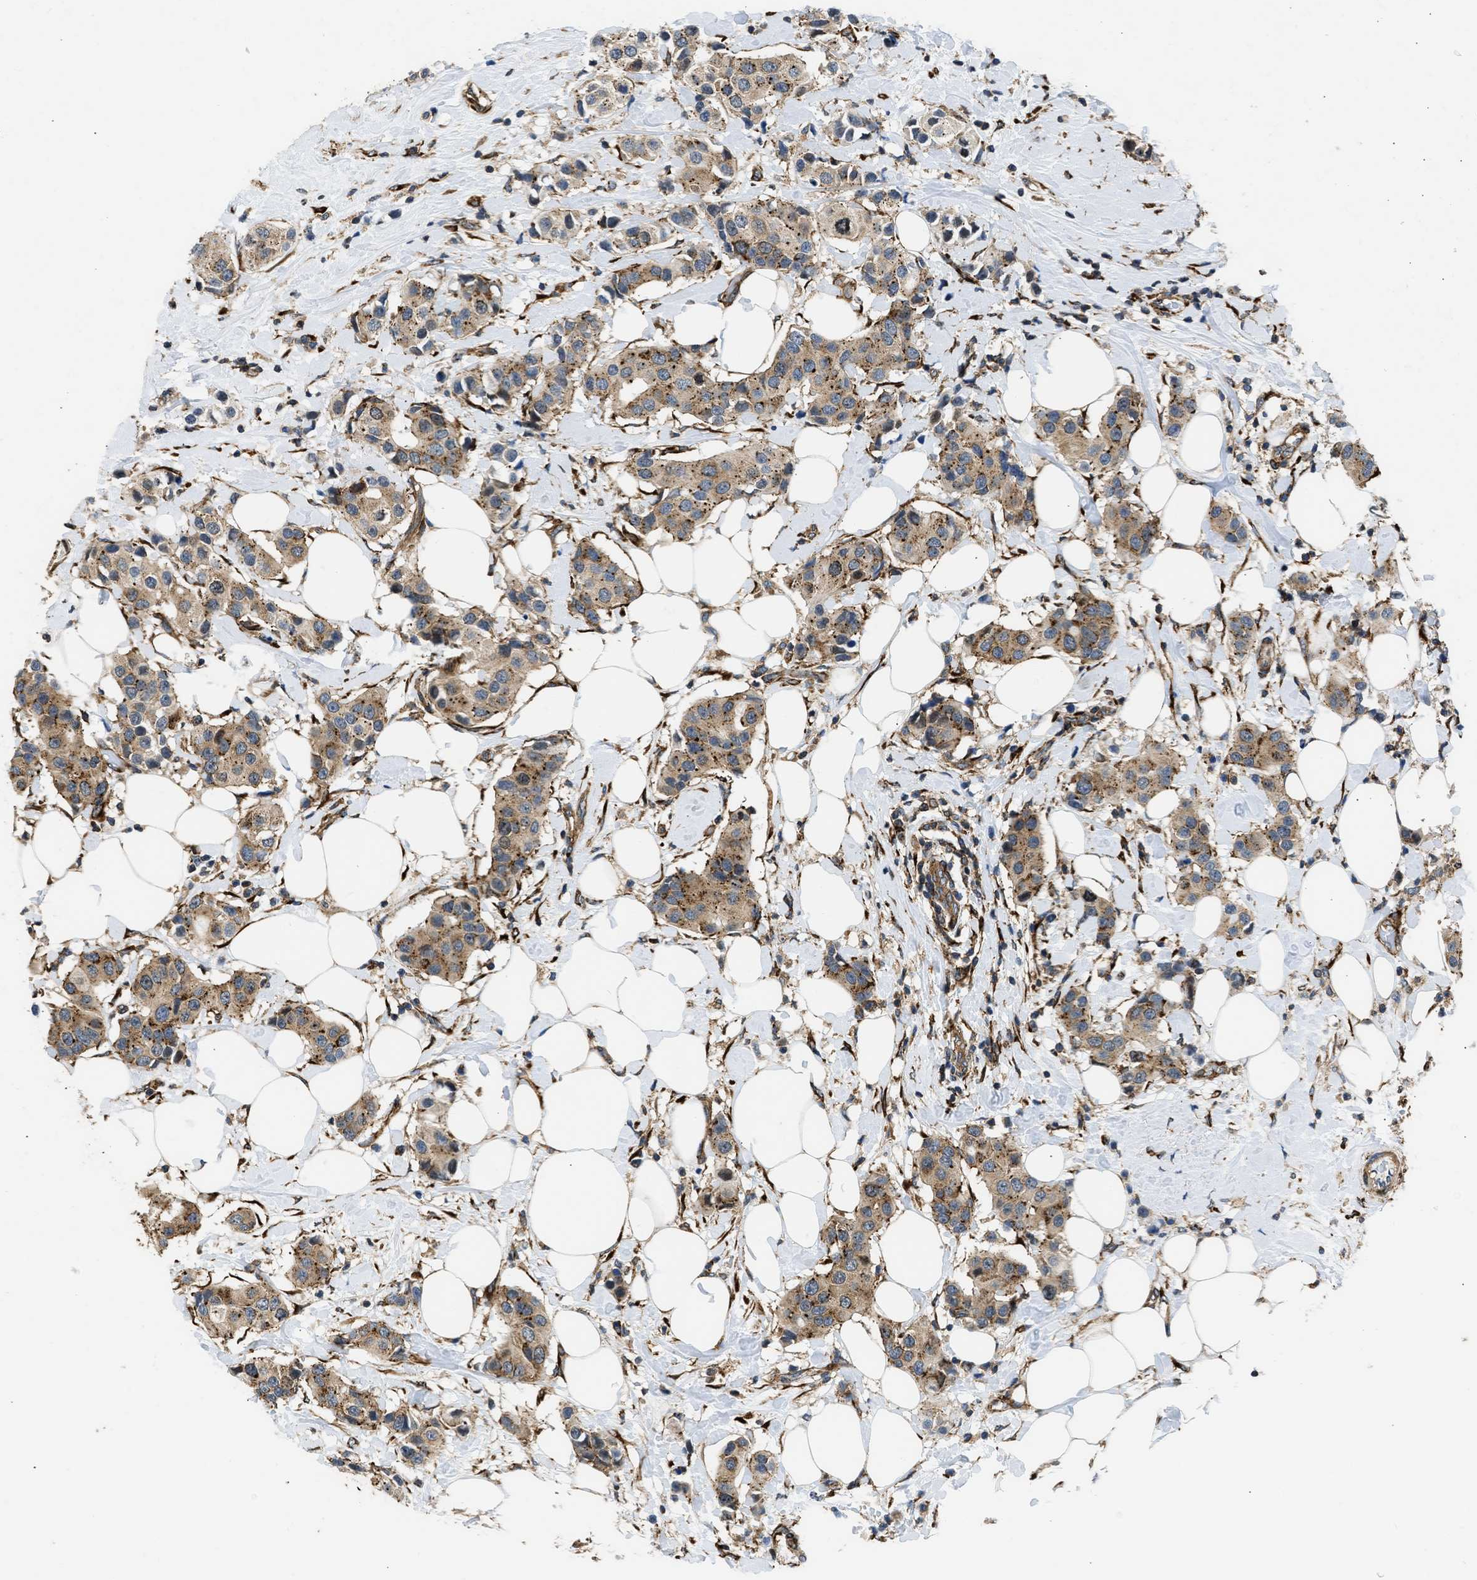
{"staining": {"intensity": "moderate", "quantity": ">75%", "location": "cytoplasmic/membranous"}, "tissue": "breast cancer", "cell_type": "Tumor cells", "image_type": "cancer", "snomed": [{"axis": "morphology", "description": "Normal tissue, NOS"}, {"axis": "morphology", "description": "Duct carcinoma"}, {"axis": "topography", "description": "Breast"}], "caption": "Human breast cancer stained with a protein marker reveals moderate staining in tumor cells.", "gene": "SEPTIN2", "patient": {"sex": "female", "age": 39}}